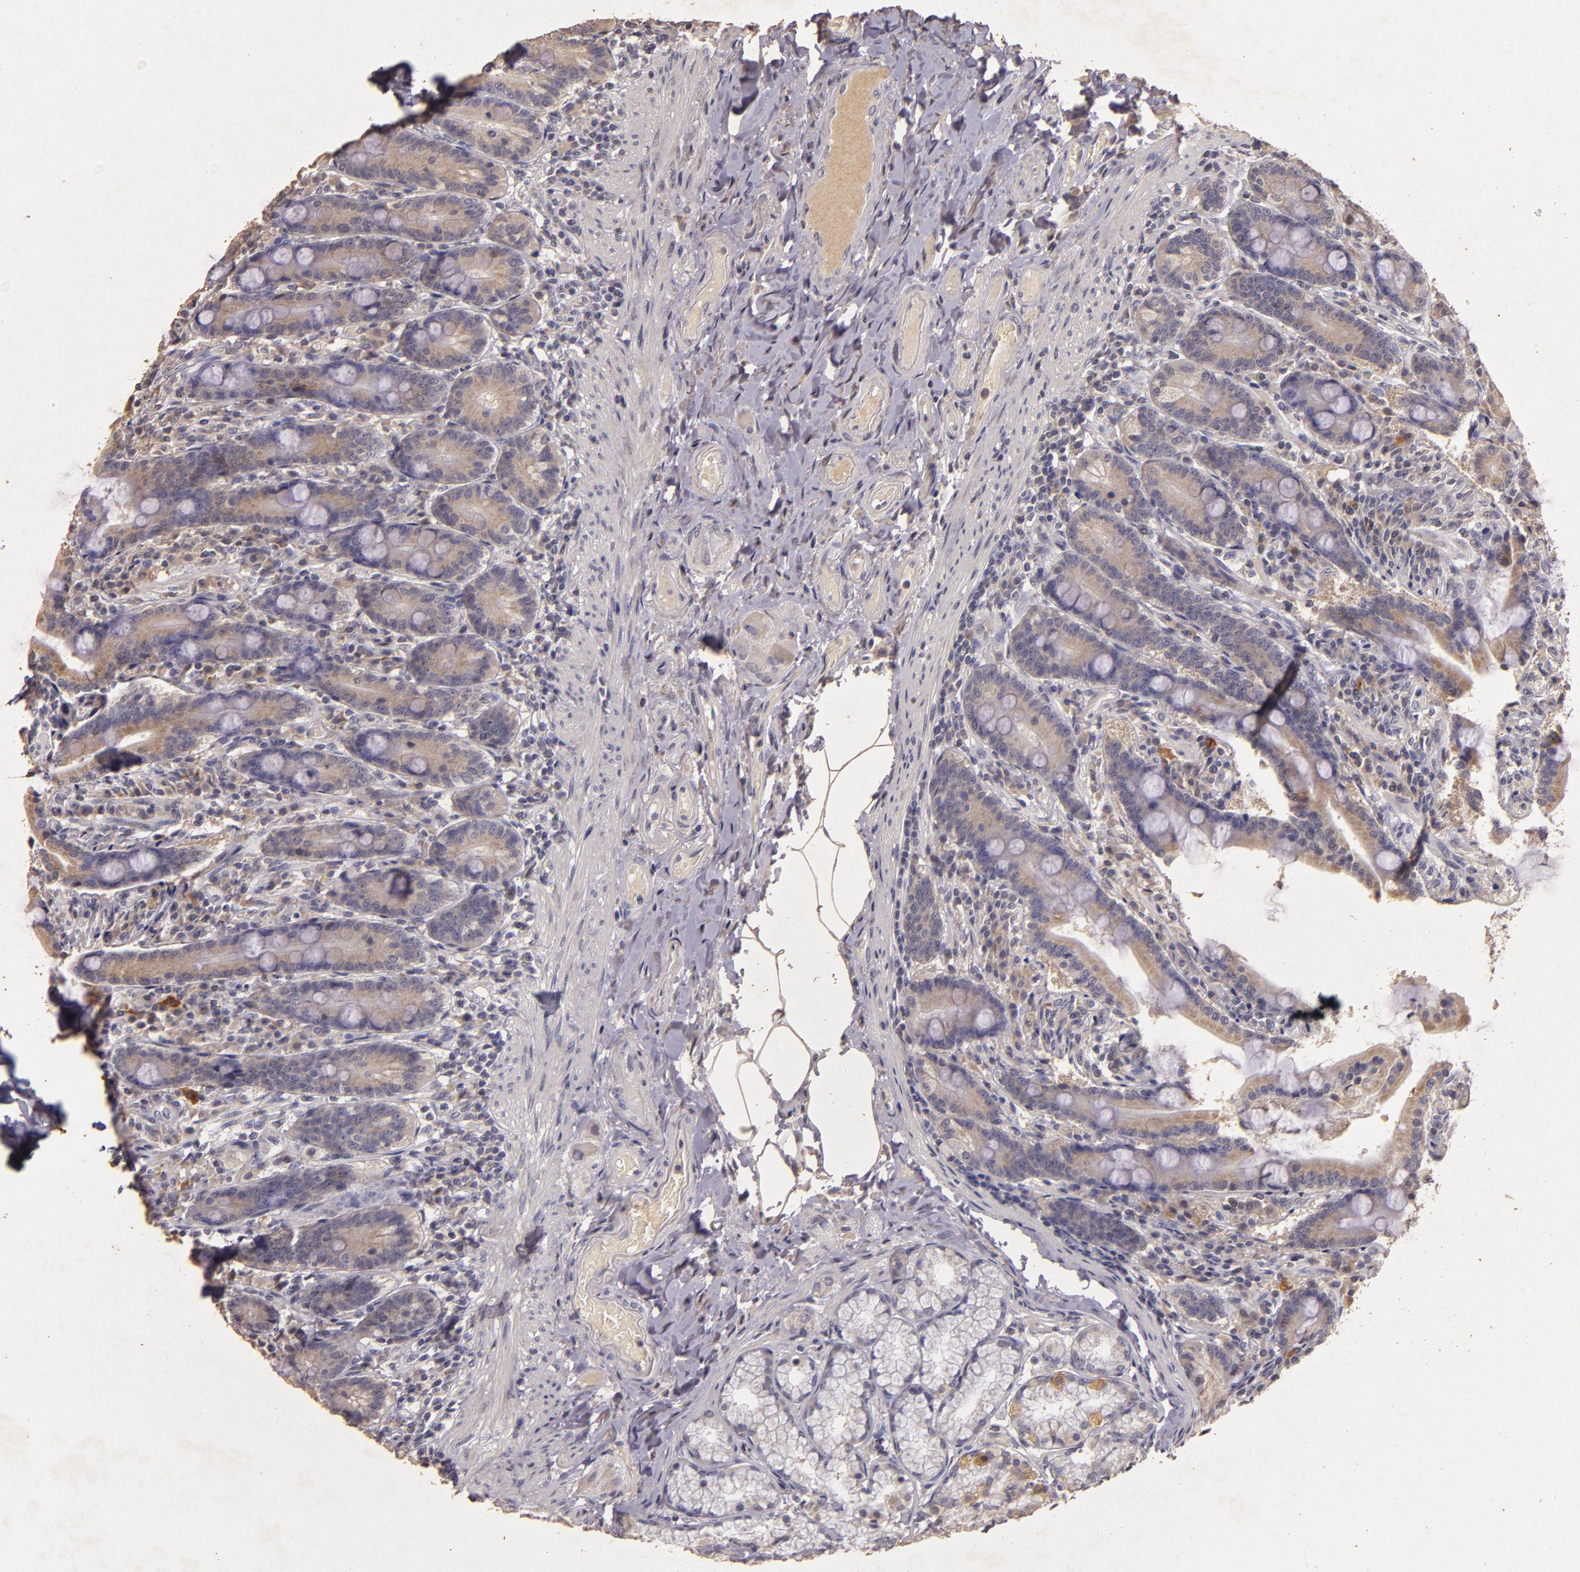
{"staining": {"intensity": "weak", "quantity": "25%-75%", "location": "cytoplasmic/membranous"}, "tissue": "duodenum", "cell_type": "Glandular cells", "image_type": "normal", "snomed": [{"axis": "morphology", "description": "Normal tissue, NOS"}, {"axis": "topography", "description": "Duodenum"}], "caption": "The image displays immunohistochemical staining of benign duodenum. There is weak cytoplasmic/membranous expression is present in approximately 25%-75% of glandular cells. The protein of interest is stained brown, and the nuclei are stained in blue (DAB (3,3'-diaminobenzidine) IHC with brightfield microscopy, high magnification).", "gene": "BCL2L13", "patient": {"sex": "female", "age": 64}}